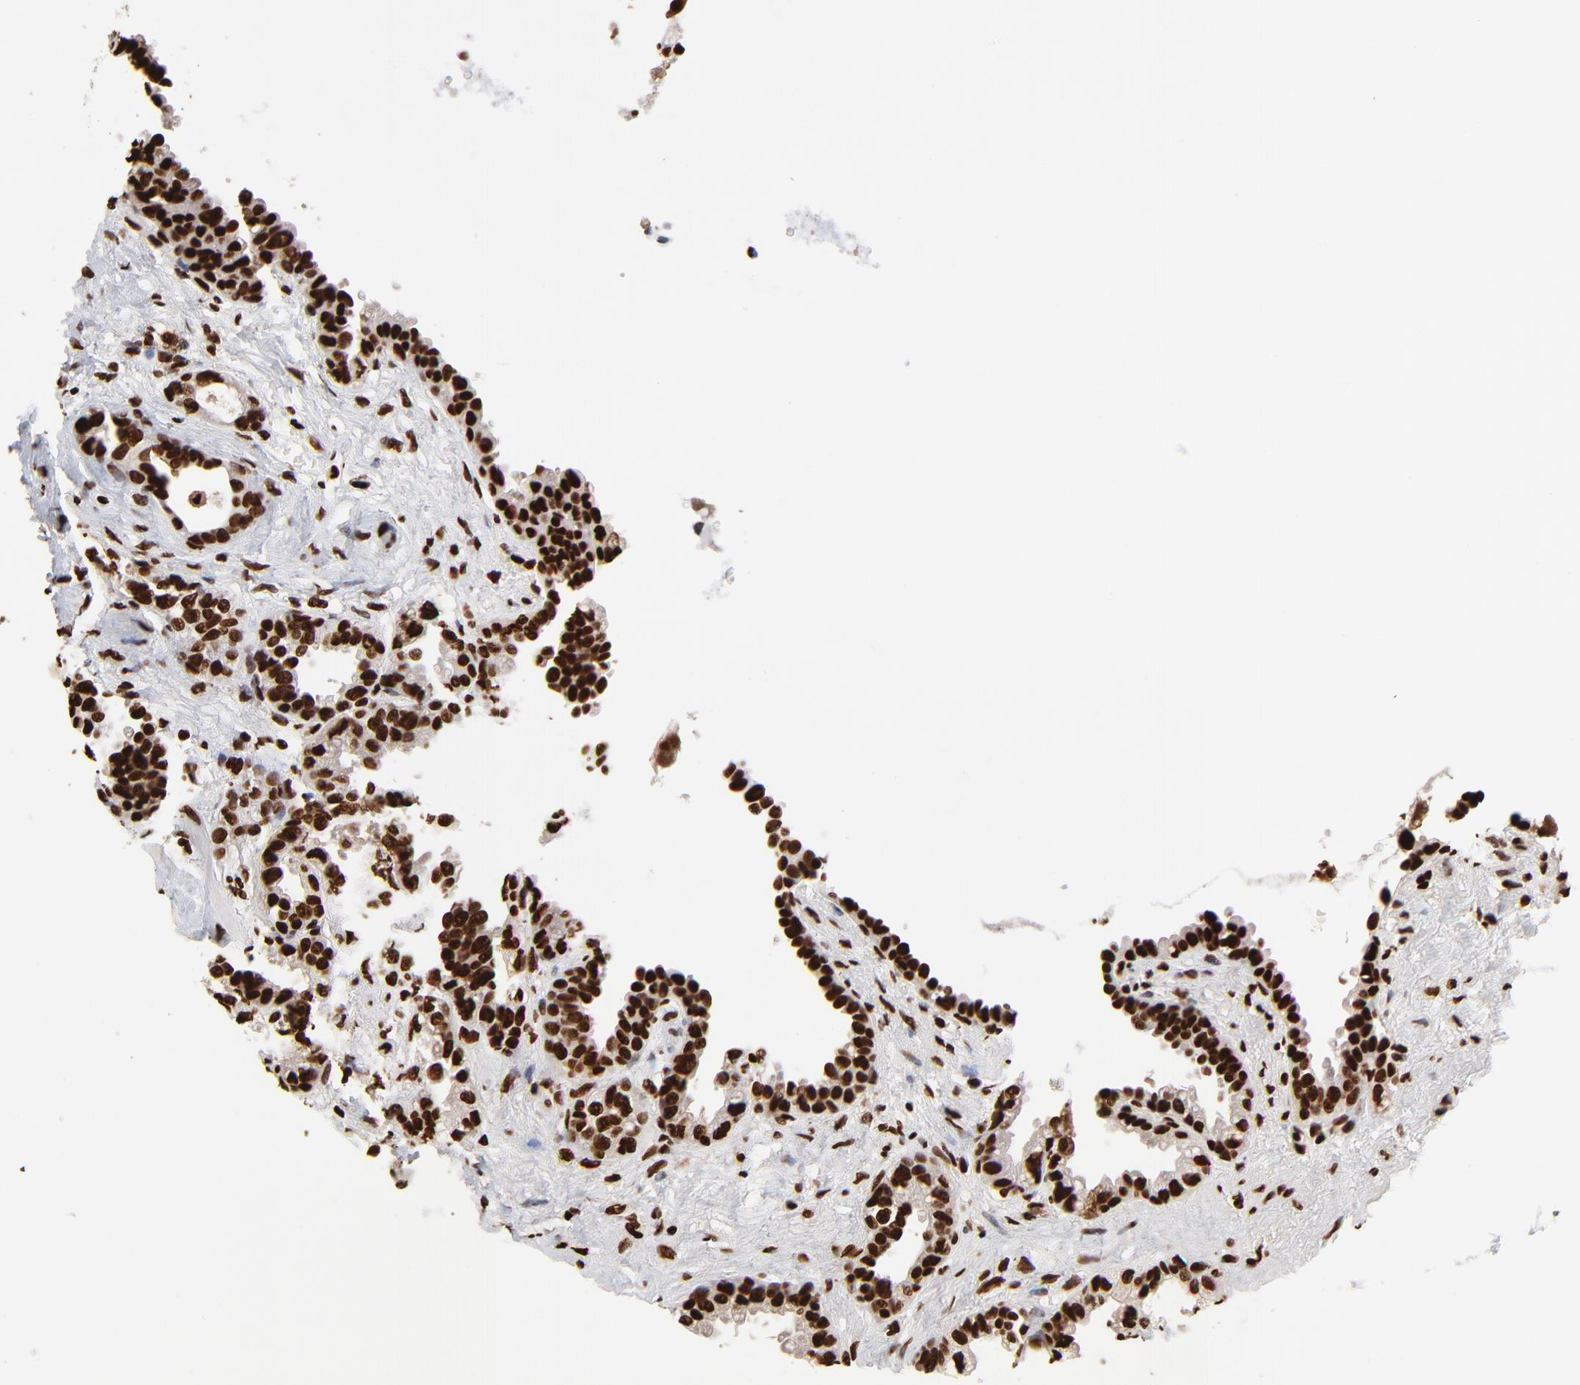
{"staining": {"intensity": "strong", "quantity": ">75%", "location": "nuclear"}, "tissue": "seminal vesicle", "cell_type": "Glandular cells", "image_type": "normal", "snomed": [{"axis": "morphology", "description": "Normal tissue, NOS"}, {"axis": "topography", "description": "Seminal veicle"}], "caption": "Seminal vesicle stained with DAB (3,3'-diaminobenzidine) immunohistochemistry (IHC) reveals high levels of strong nuclear expression in approximately >75% of glandular cells.", "gene": "ZNF544", "patient": {"sex": "male", "age": 61}}